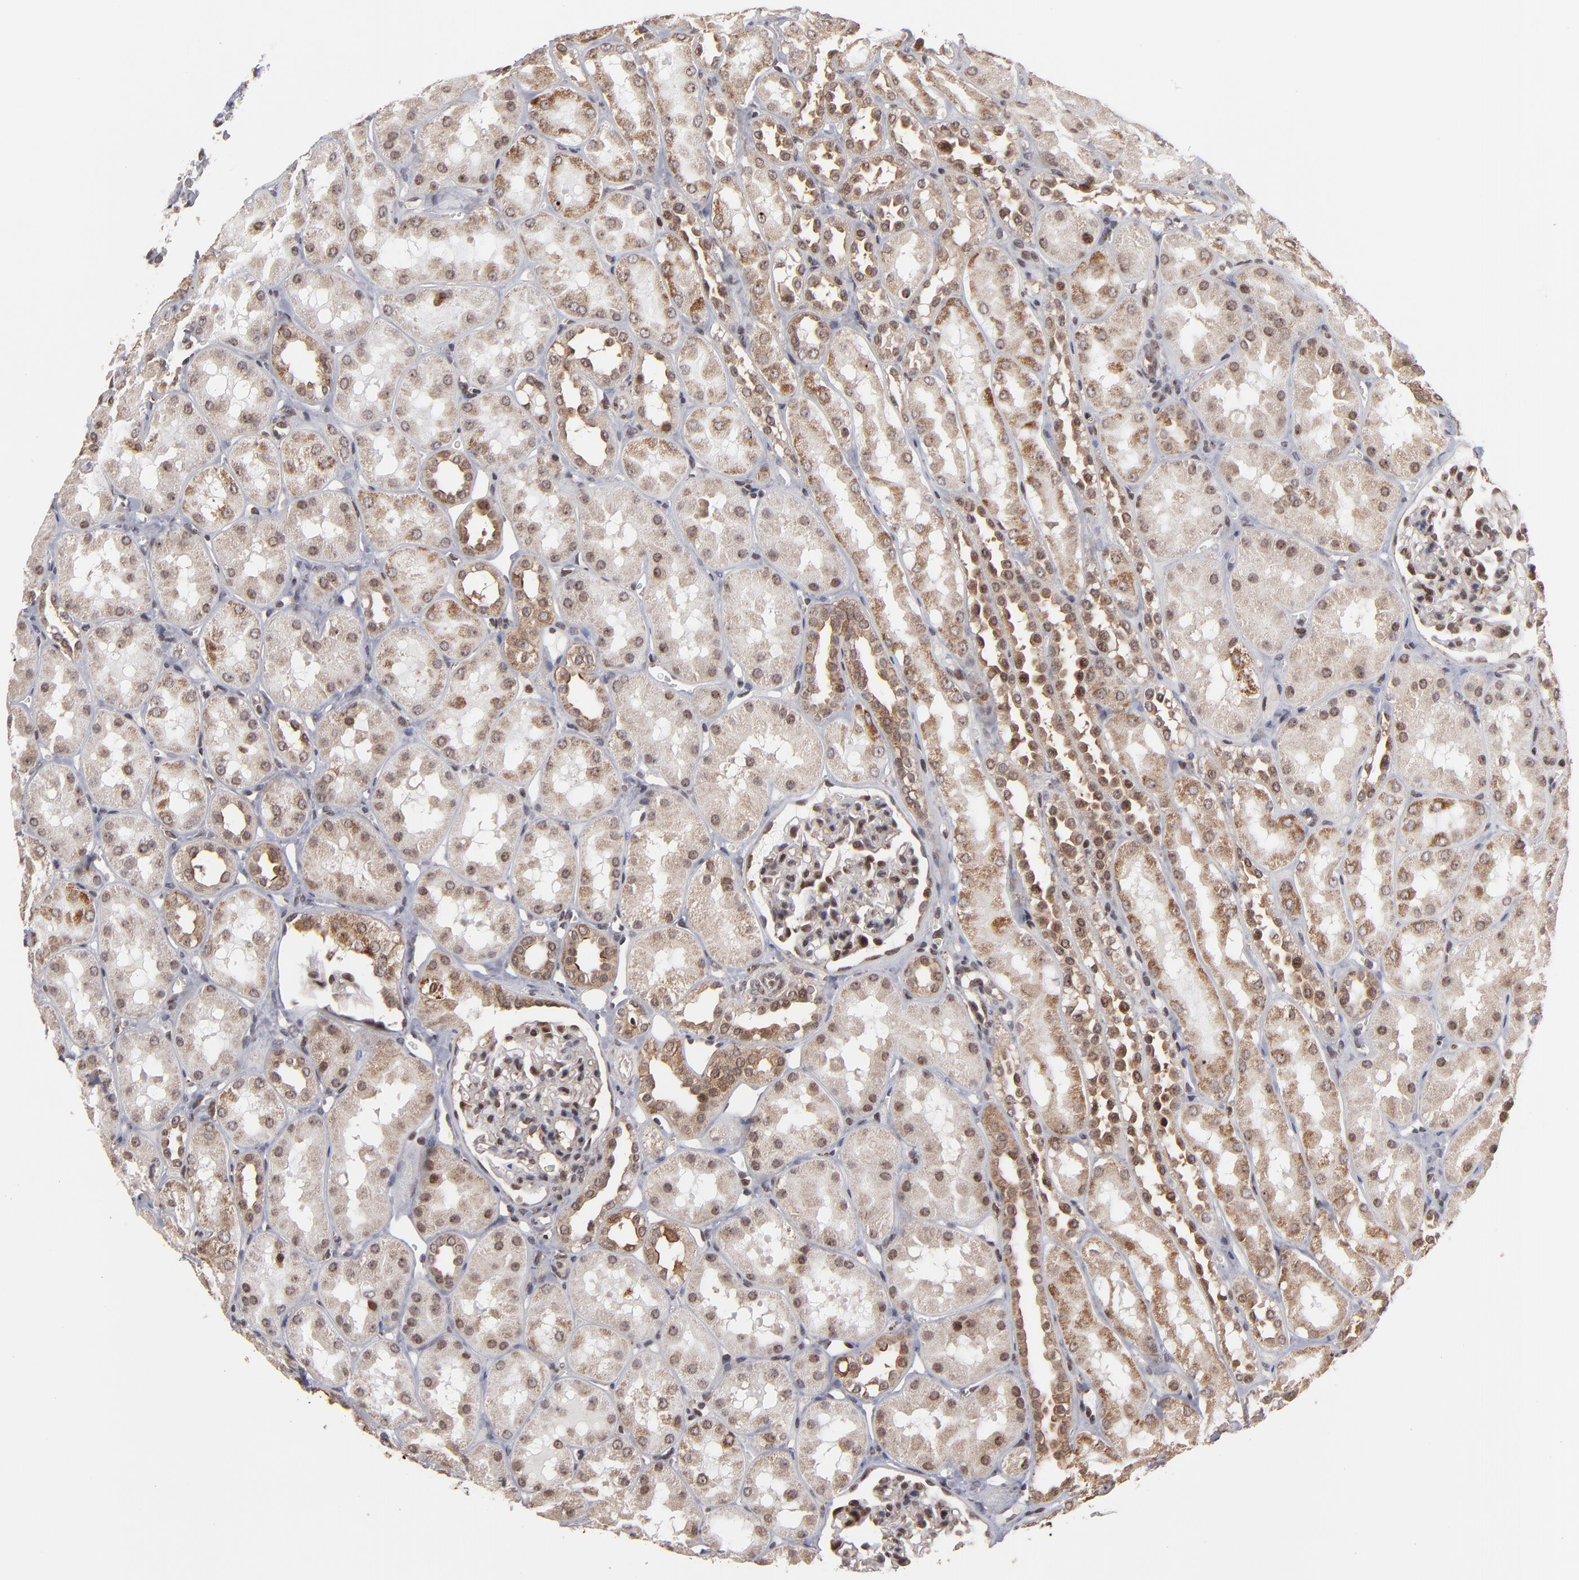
{"staining": {"intensity": "moderate", "quantity": ">75%", "location": "nuclear"}, "tissue": "kidney", "cell_type": "Cells in glomeruli", "image_type": "normal", "snomed": [{"axis": "morphology", "description": "Normal tissue, NOS"}, {"axis": "topography", "description": "Kidney"}], "caption": "Protein analysis of unremarkable kidney demonstrates moderate nuclear expression in approximately >75% of cells in glomeruli. Using DAB (brown) and hematoxylin (blue) stains, captured at high magnification using brightfield microscopy.", "gene": "RGS6", "patient": {"sex": "male", "age": 16}}